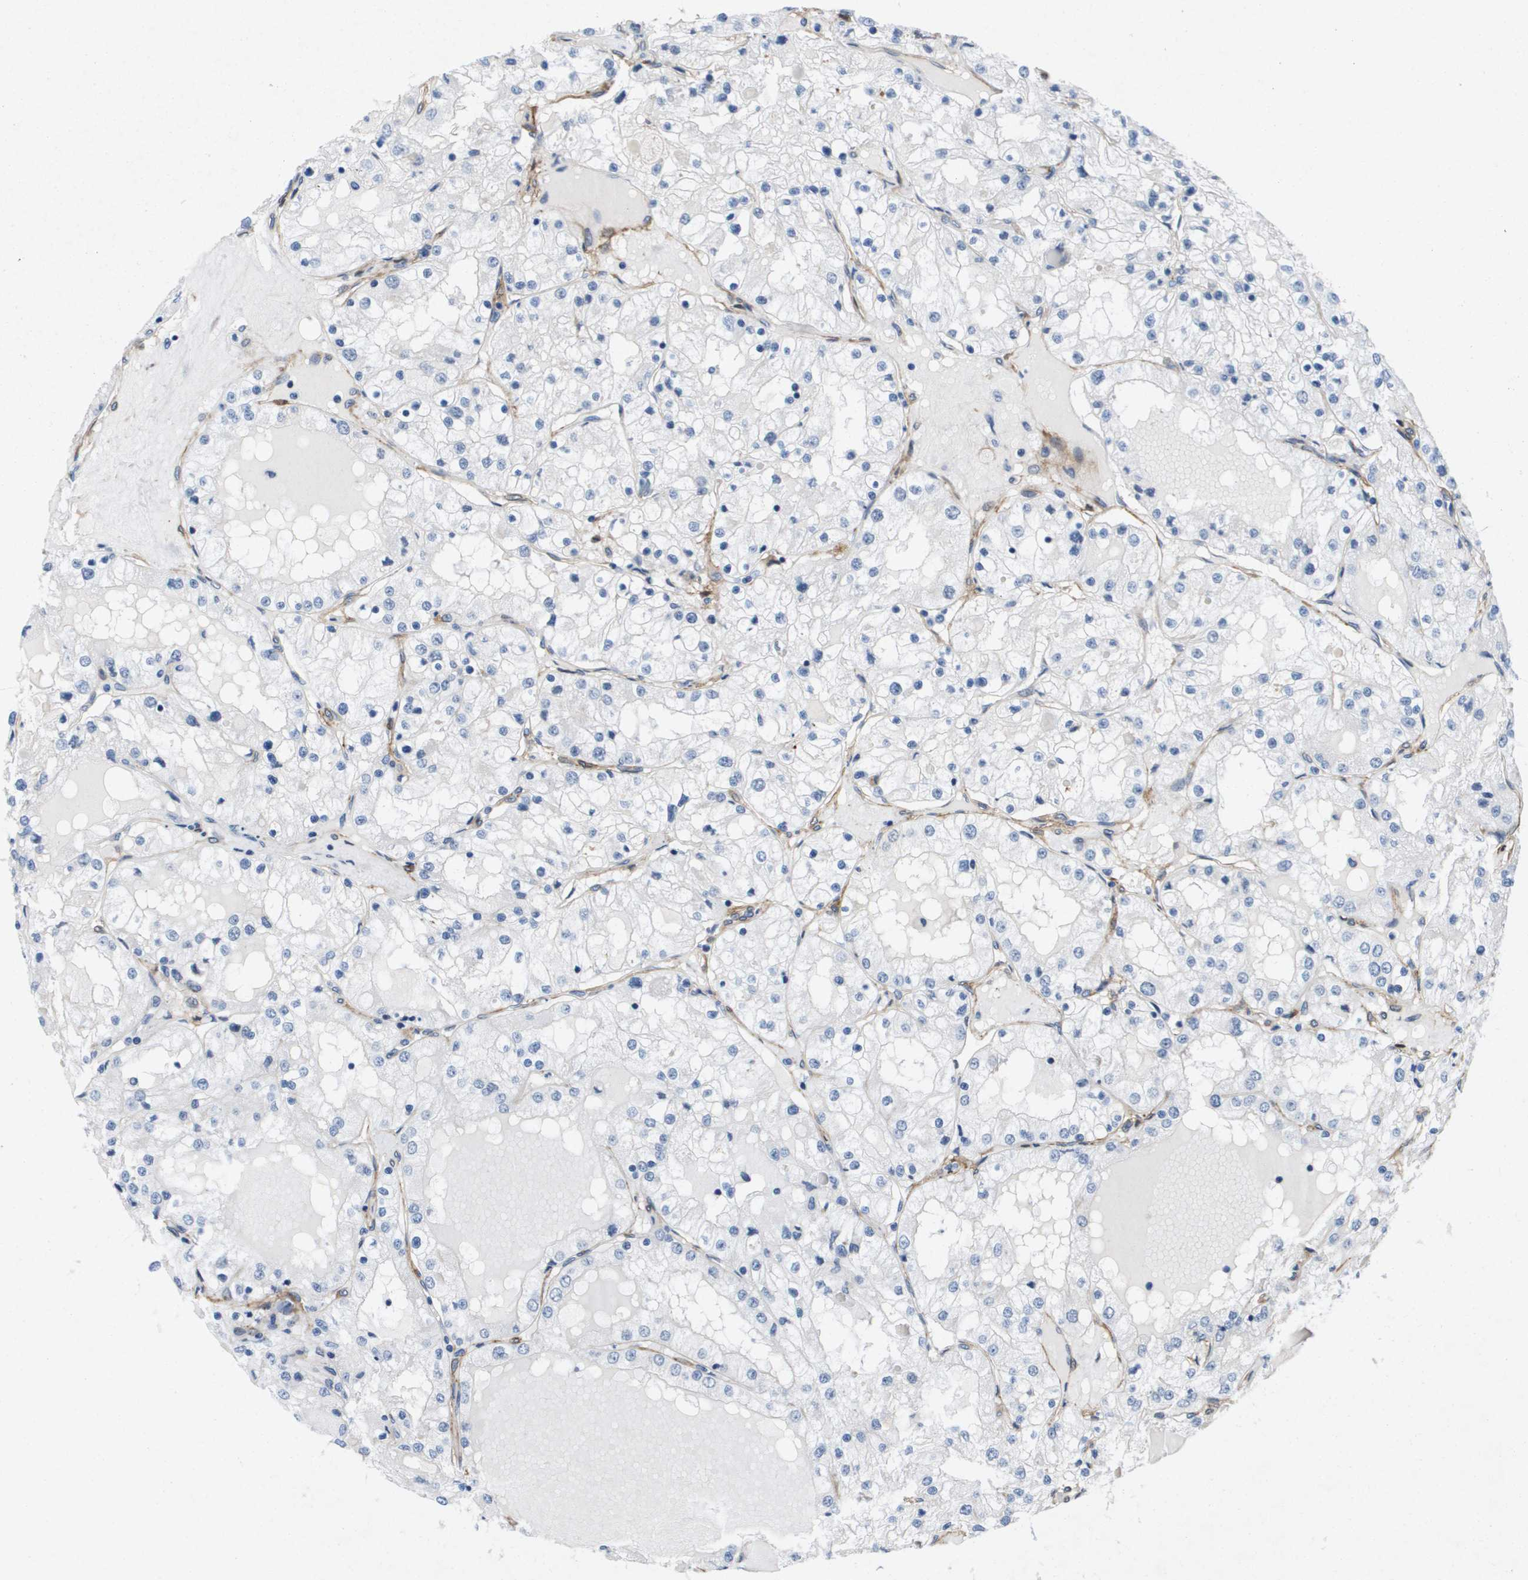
{"staining": {"intensity": "negative", "quantity": "none", "location": "none"}, "tissue": "renal cancer", "cell_type": "Tumor cells", "image_type": "cancer", "snomed": [{"axis": "morphology", "description": "Adenocarcinoma, NOS"}, {"axis": "topography", "description": "Kidney"}], "caption": "Protein analysis of renal cancer displays no significant positivity in tumor cells.", "gene": "LPP", "patient": {"sex": "male", "age": 68}}